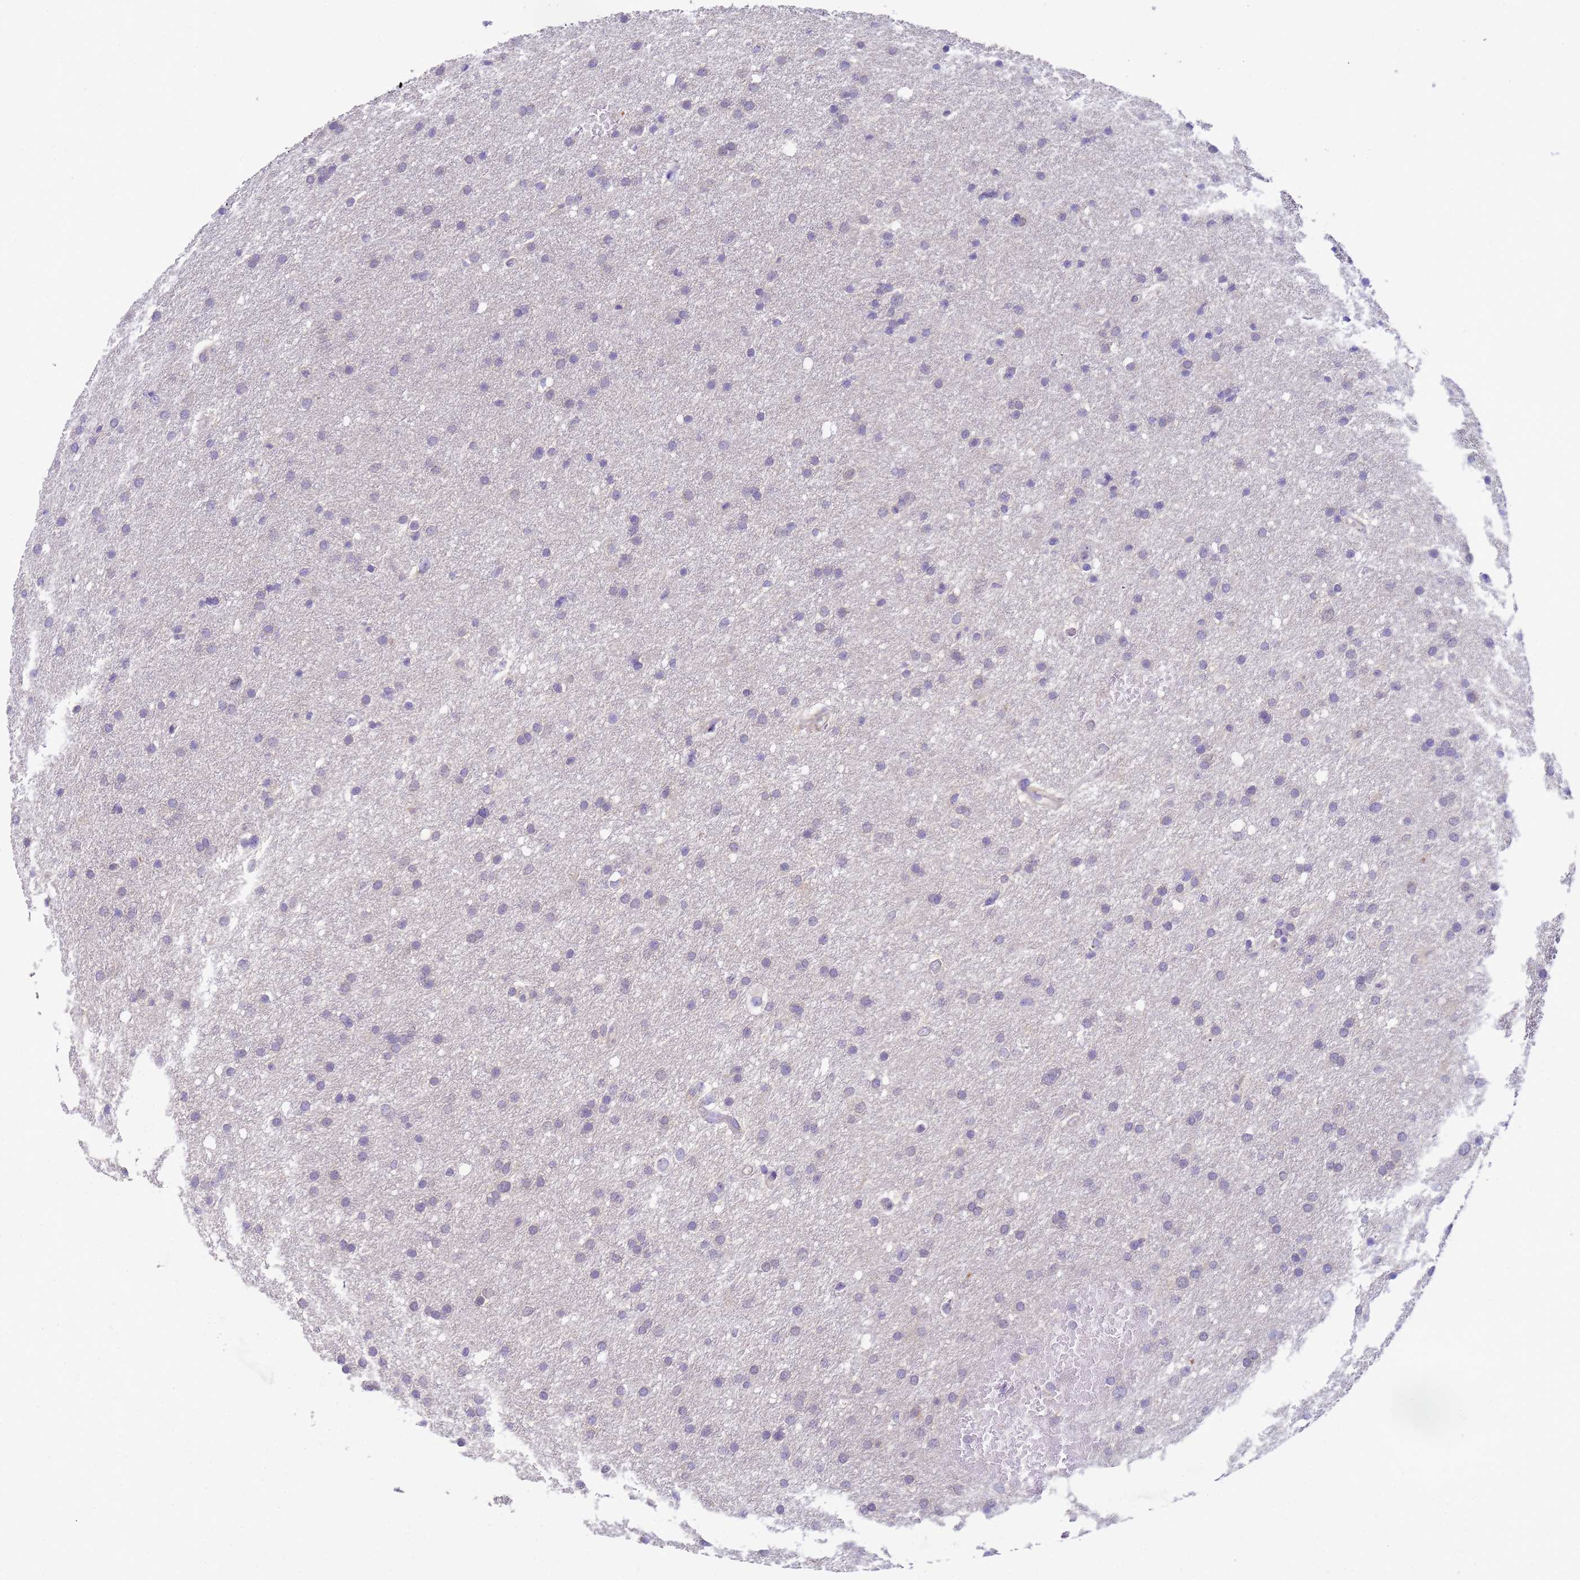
{"staining": {"intensity": "negative", "quantity": "none", "location": "none"}, "tissue": "glioma", "cell_type": "Tumor cells", "image_type": "cancer", "snomed": [{"axis": "morphology", "description": "Glioma, malignant, High grade"}, {"axis": "topography", "description": "Cerebral cortex"}], "caption": "Immunohistochemical staining of malignant high-grade glioma demonstrates no significant positivity in tumor cells.", "gene": "KLHL13", "patient": {"sex": "female", "age": 36}}